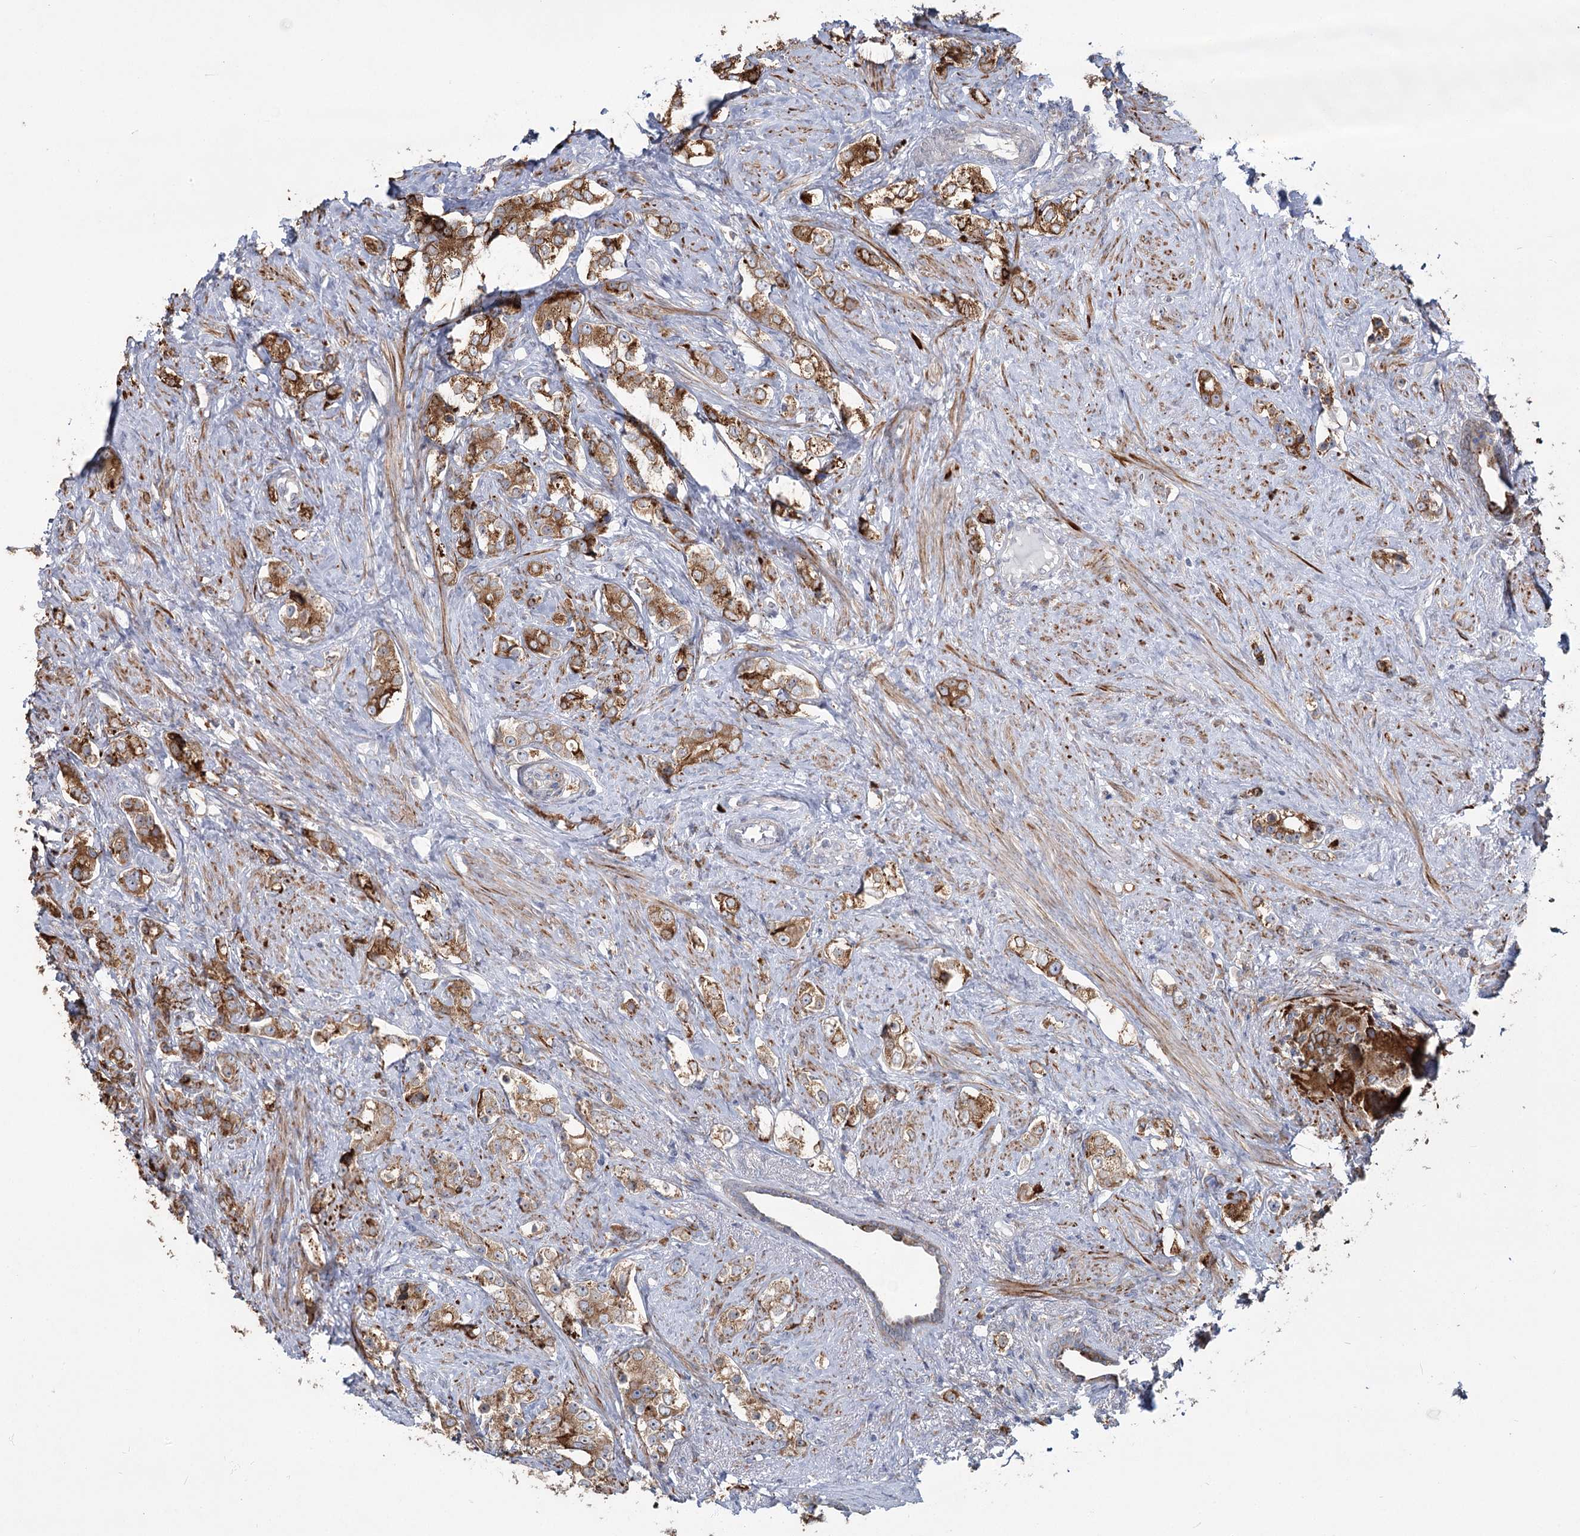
{"staining": {"intensity": "strong", "quantity": ">75%", "location": "cytoplasmic/membranous"}, "tissue": "prostate cancer", "cell_type": "Tumor cells", "image_type": "cancer", "snomed": [{"axis": "morphology", "description": "Adenocarcinoma, High grade"}, {"axis": "topography", "description": "Prostate"}], "caption": "IHC micrograph of neoplastic tissue: adenocarcinoma (high-grade) (prostate) stained using immunohistochemistry reveals high levels of strong protein expression localized specifically in the cytoplasmic/membranous of tumor cells, appearing as a cytoplasmic/membranous brown color.", "gene": "ZCCHC9", "patient": {"sex": "male", "age": 63}}